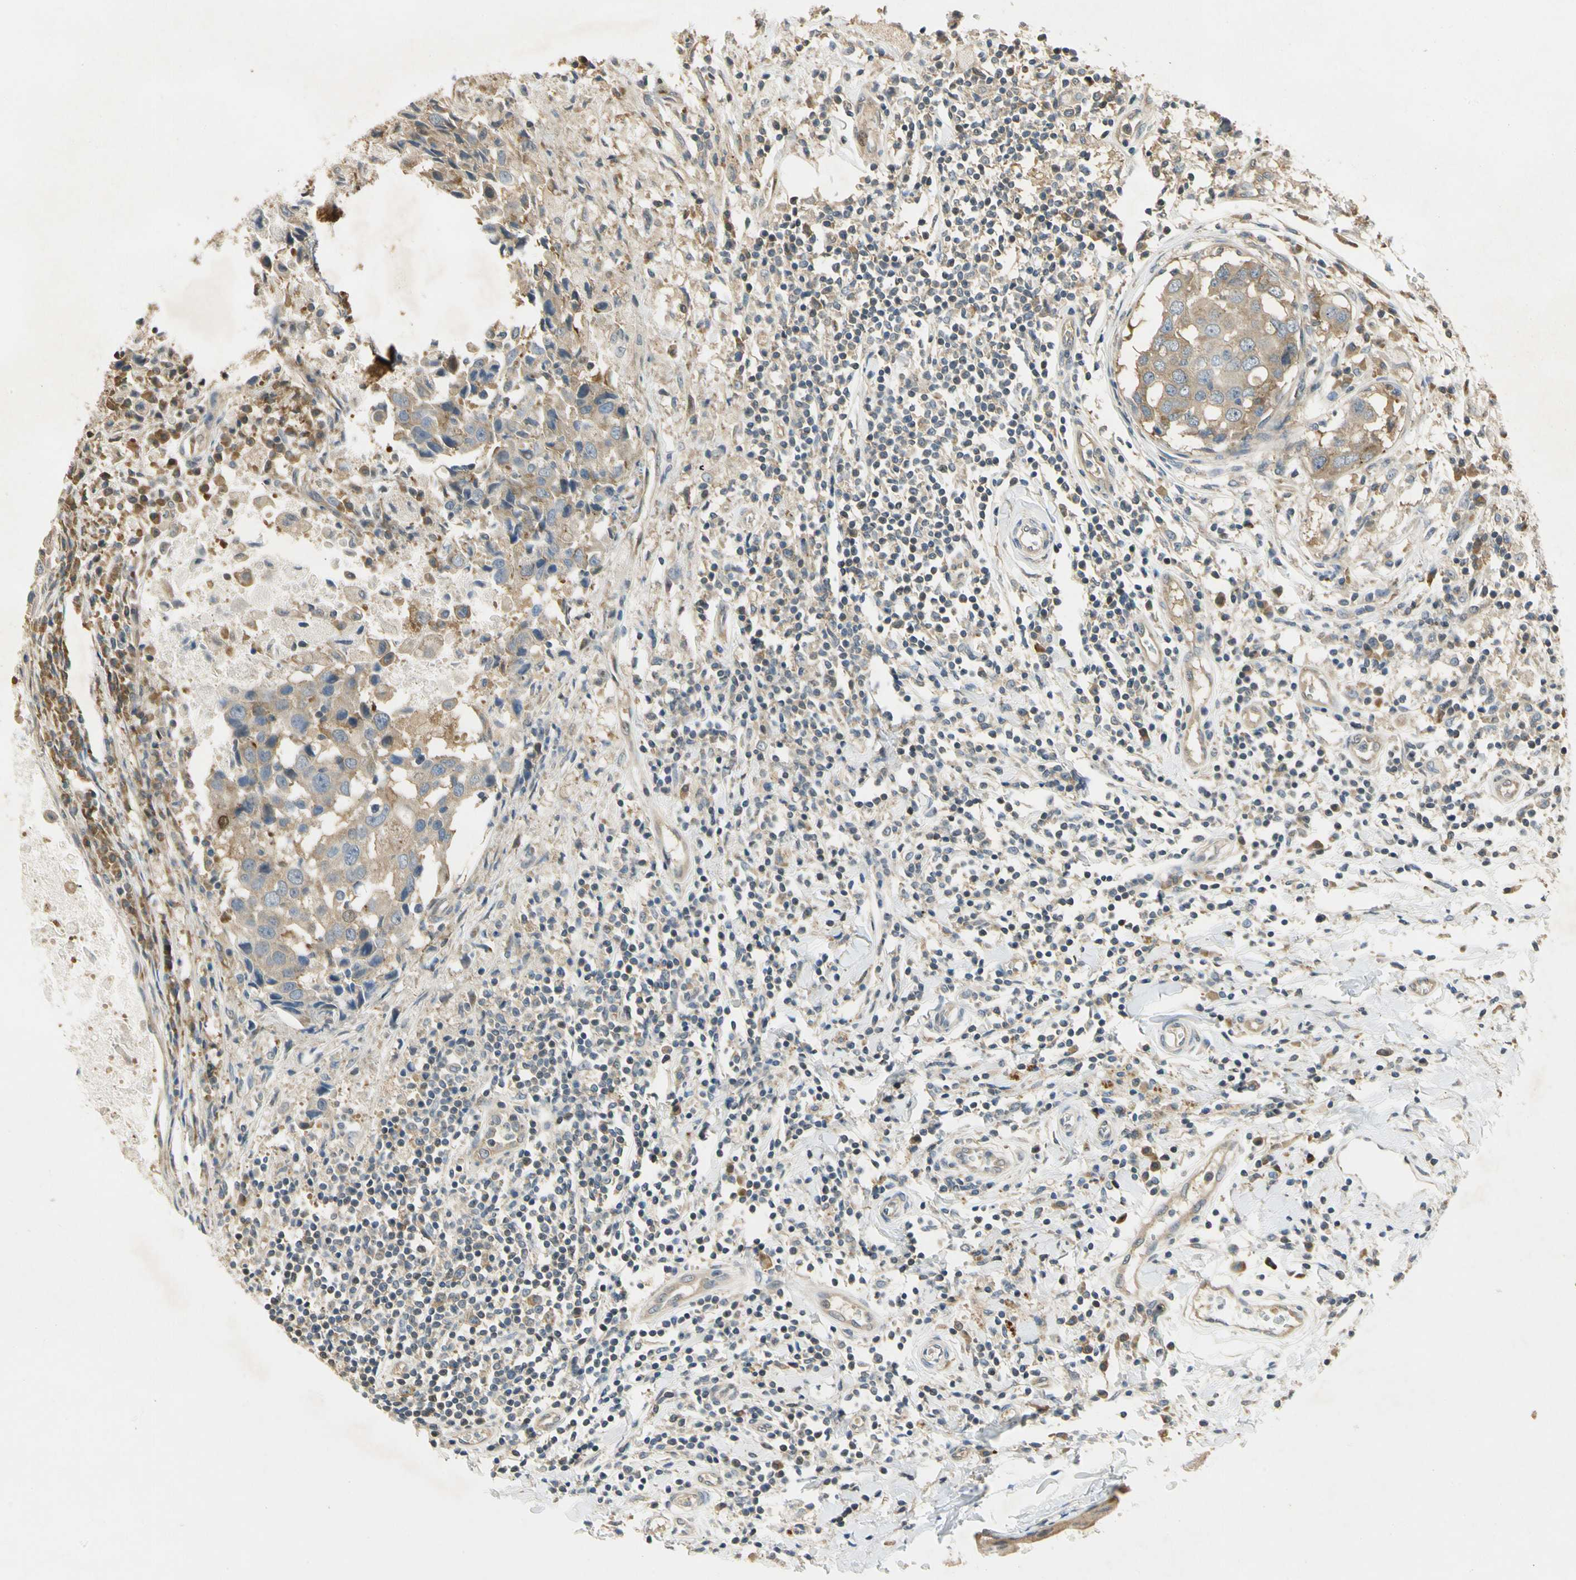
{"staining": {"intensity": "weak", "quantity": ">75%", "location": "cytoplasmic/membranous"}, "tissue": "breast cancer", "cell_type": "Tumor cells", "image_type": "cancer", "snomed": [{"axis": "morphology", "description": "Duct carcinoma"}, {"axis": "topography", "description": "Breast"}], "caption": "Weak cytoplasmic/membranous staining is identified in about >75% of tumor cells in breast invasive ductal carcinoma.", "gene": "EIF1AX", "patient": {"sex": "female", "age": 27}}